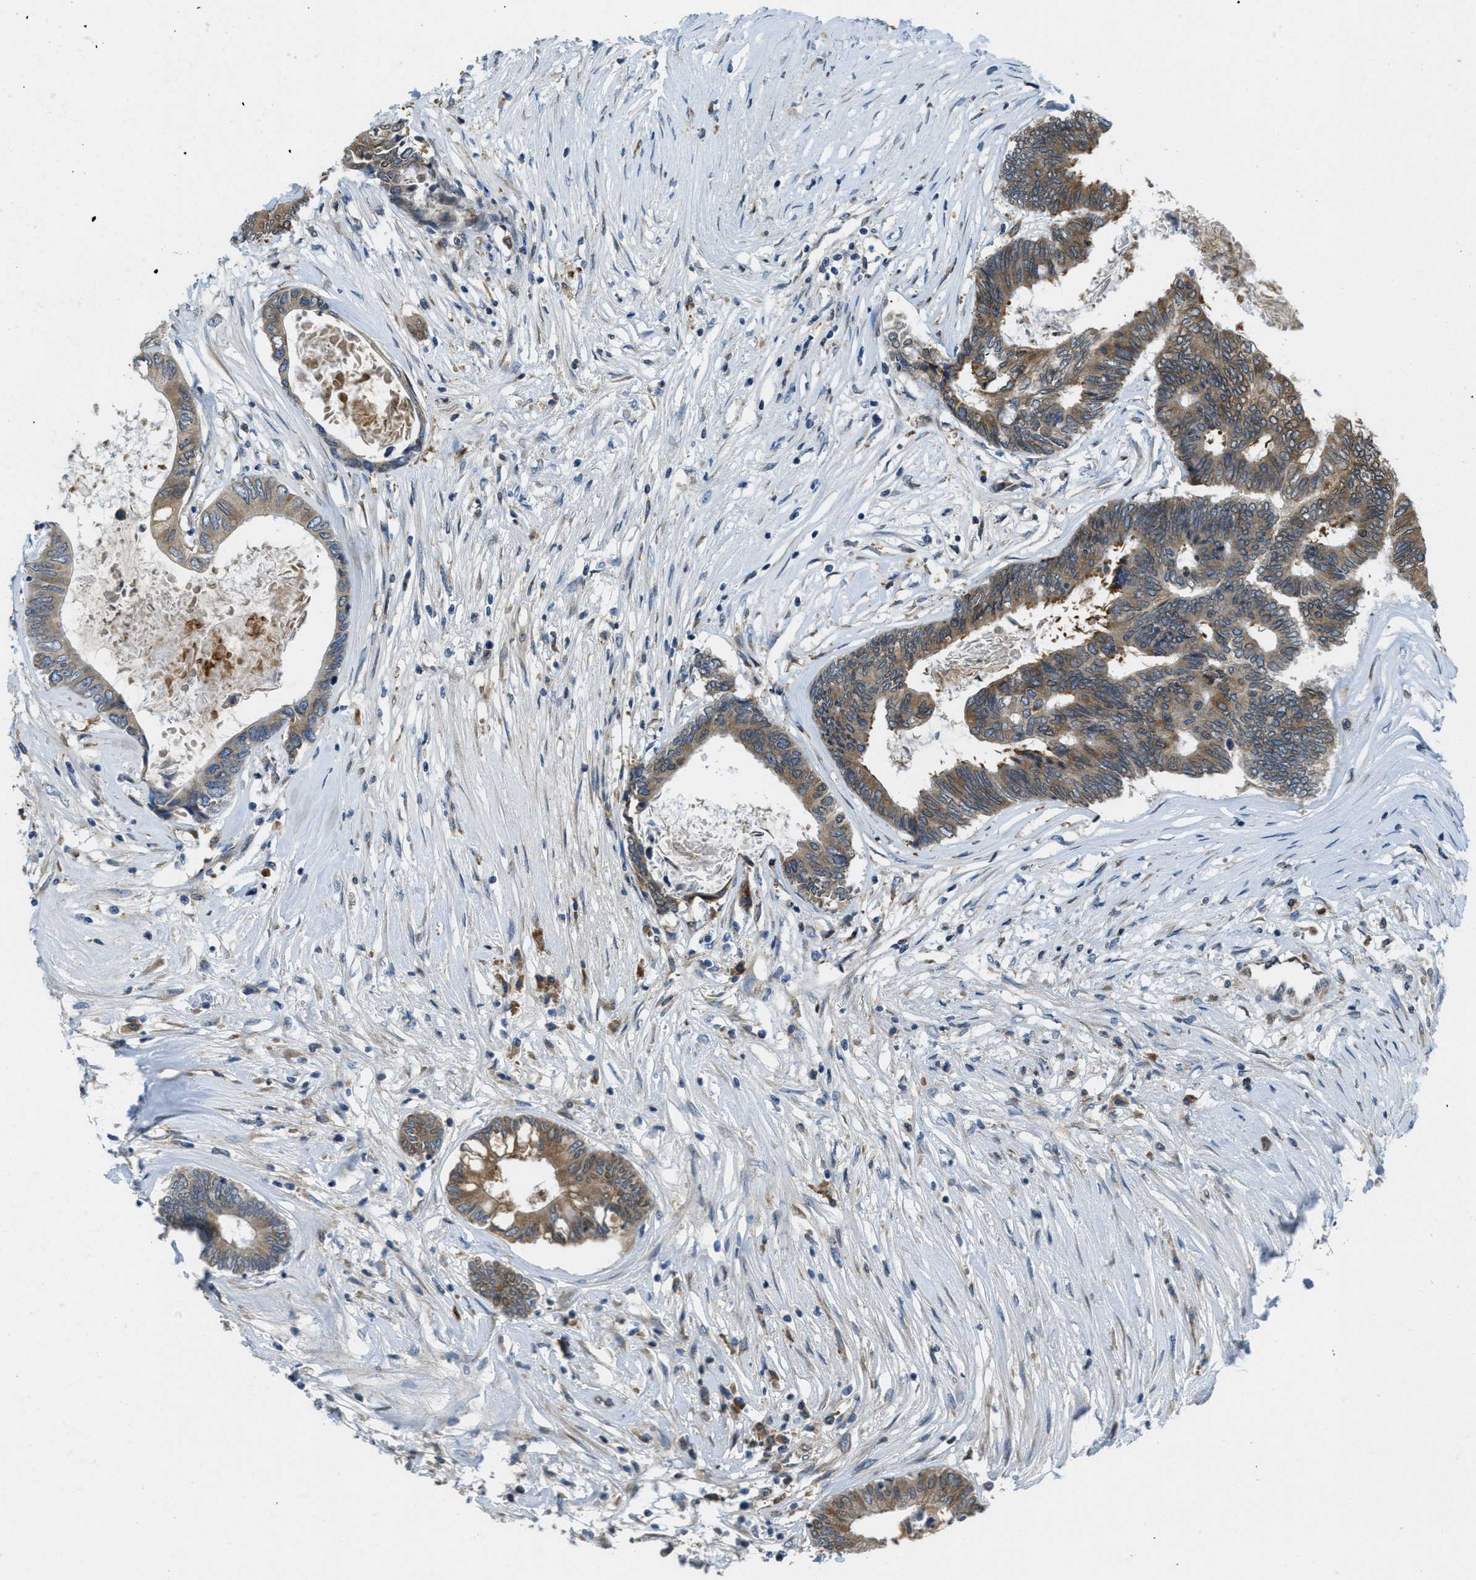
{"staining": {"intensity": "moderate", "quantity": ">75%", "location": "cytoplasmic/membranous"}, "tissue": "colorectal cancer", "cell_type": "Tumor cells", "image_type": "cancer", "snomed": [{"axis": "morphology", "description": "Adenocarcinoma, NOS"}, {"axis": "topography", "description": "Rectum"}], "caption": "DAB immunohistochemical staining of colorectal cancer shows moderate cytoplasmic/membranous protein expression in about >75% of tumor cells. (IHC, brightfield microscopy, high magnification).", "gene": "MPDU1", "patient": {"sex": "male", "age": 63}}